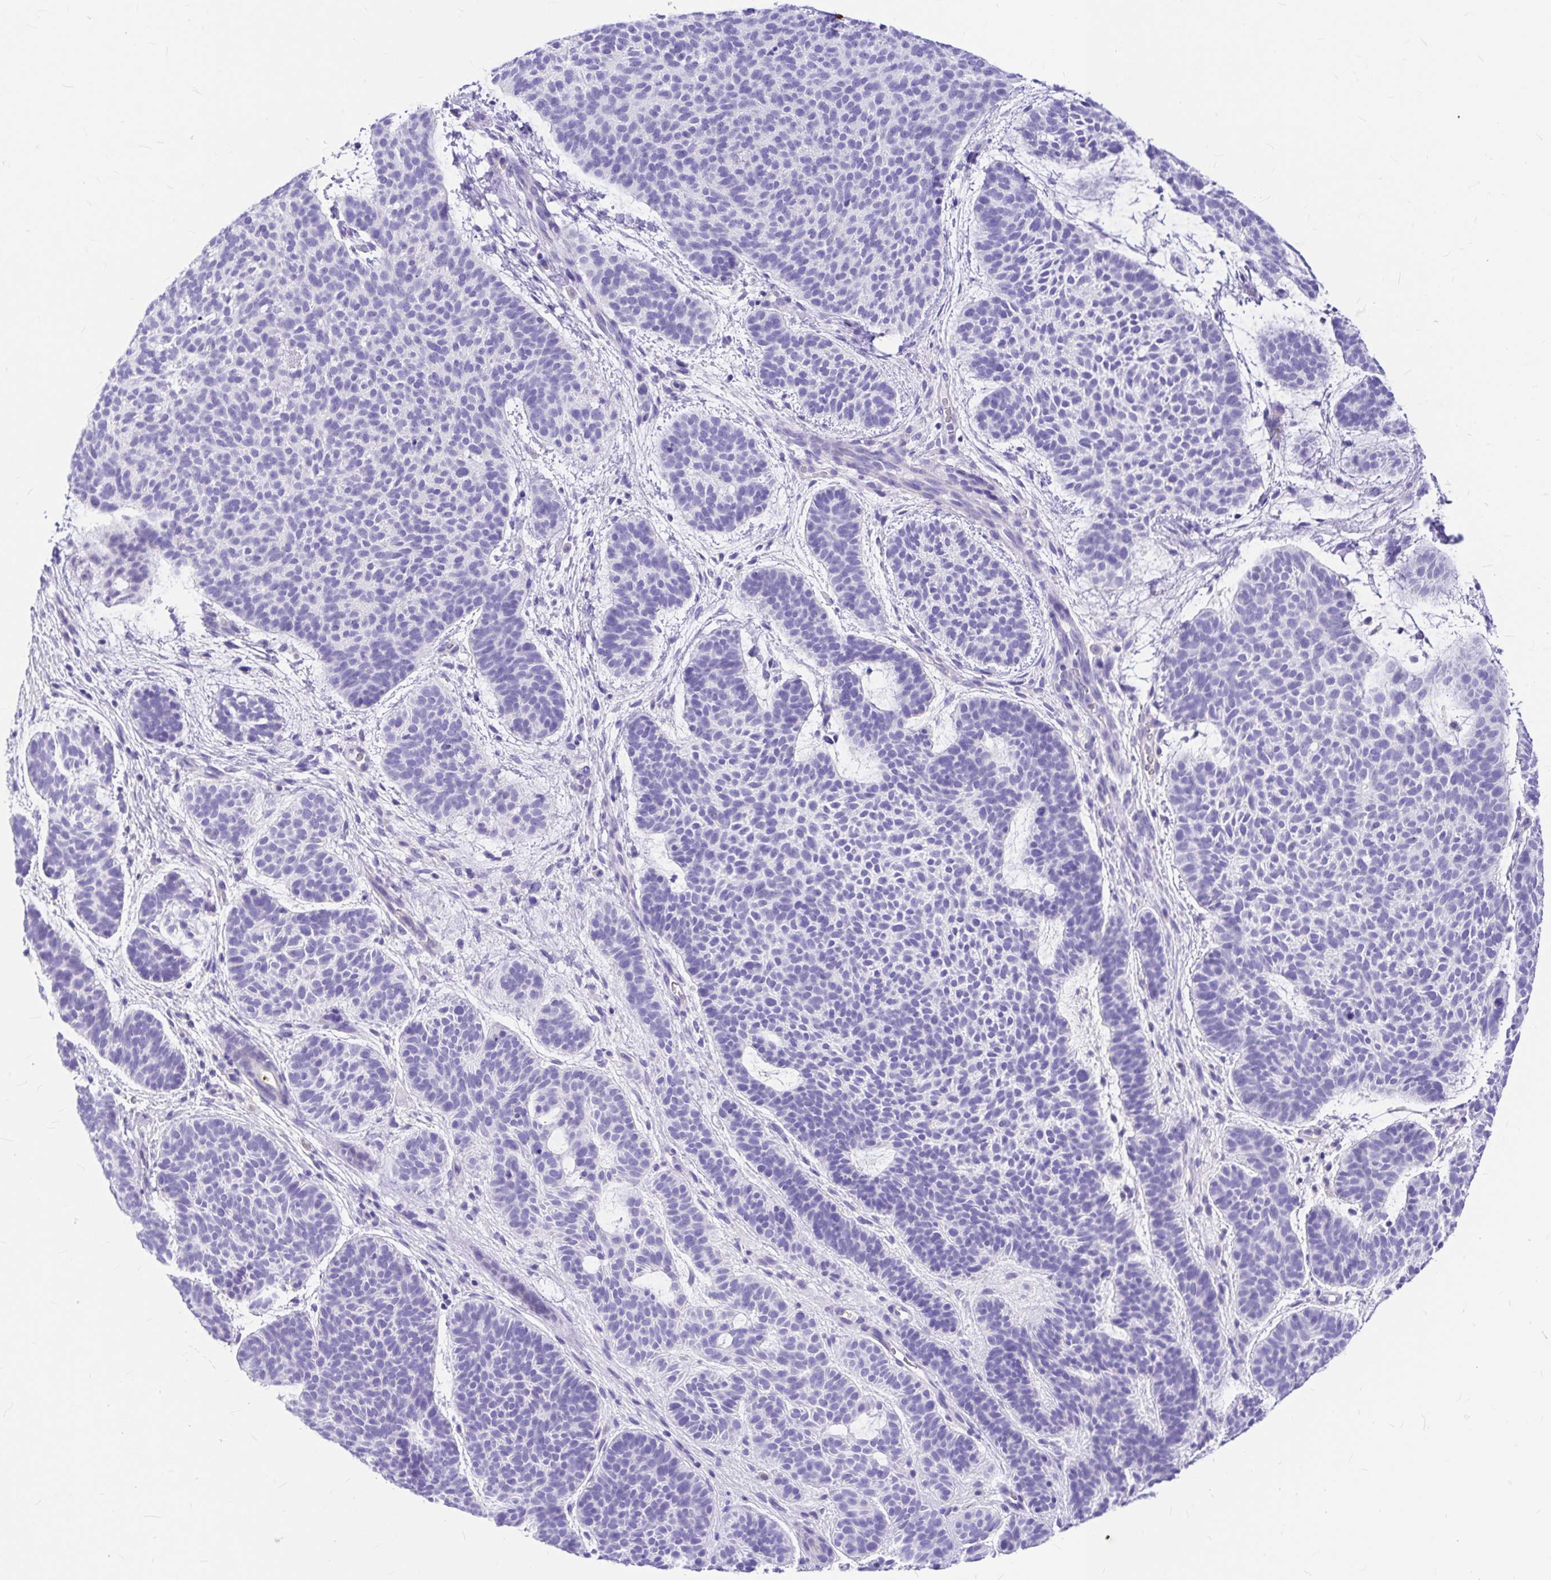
{"staining": {"intensity": "negative", "quantity": "none", "location": "none"}, "tissue": "skin cancer", "cell_type": "Tumor cells", "image_type": "cancer", "snomed": [{"axis": "morphology", "description": "Basal cell carcinoma"}, {"axis": "topography", "description": "Skin"}, {"axis": "topography", "description": "Skin of face"}], "caption": "This histopathology image is of skin basal cell carcinoma stained with IHC to label a protein in brown with the nuclei are counter-stained blue. There is no positivity in tumor cells.", "gene": "CLEC1B", "patient": {"sex": "male", "age": 73}}